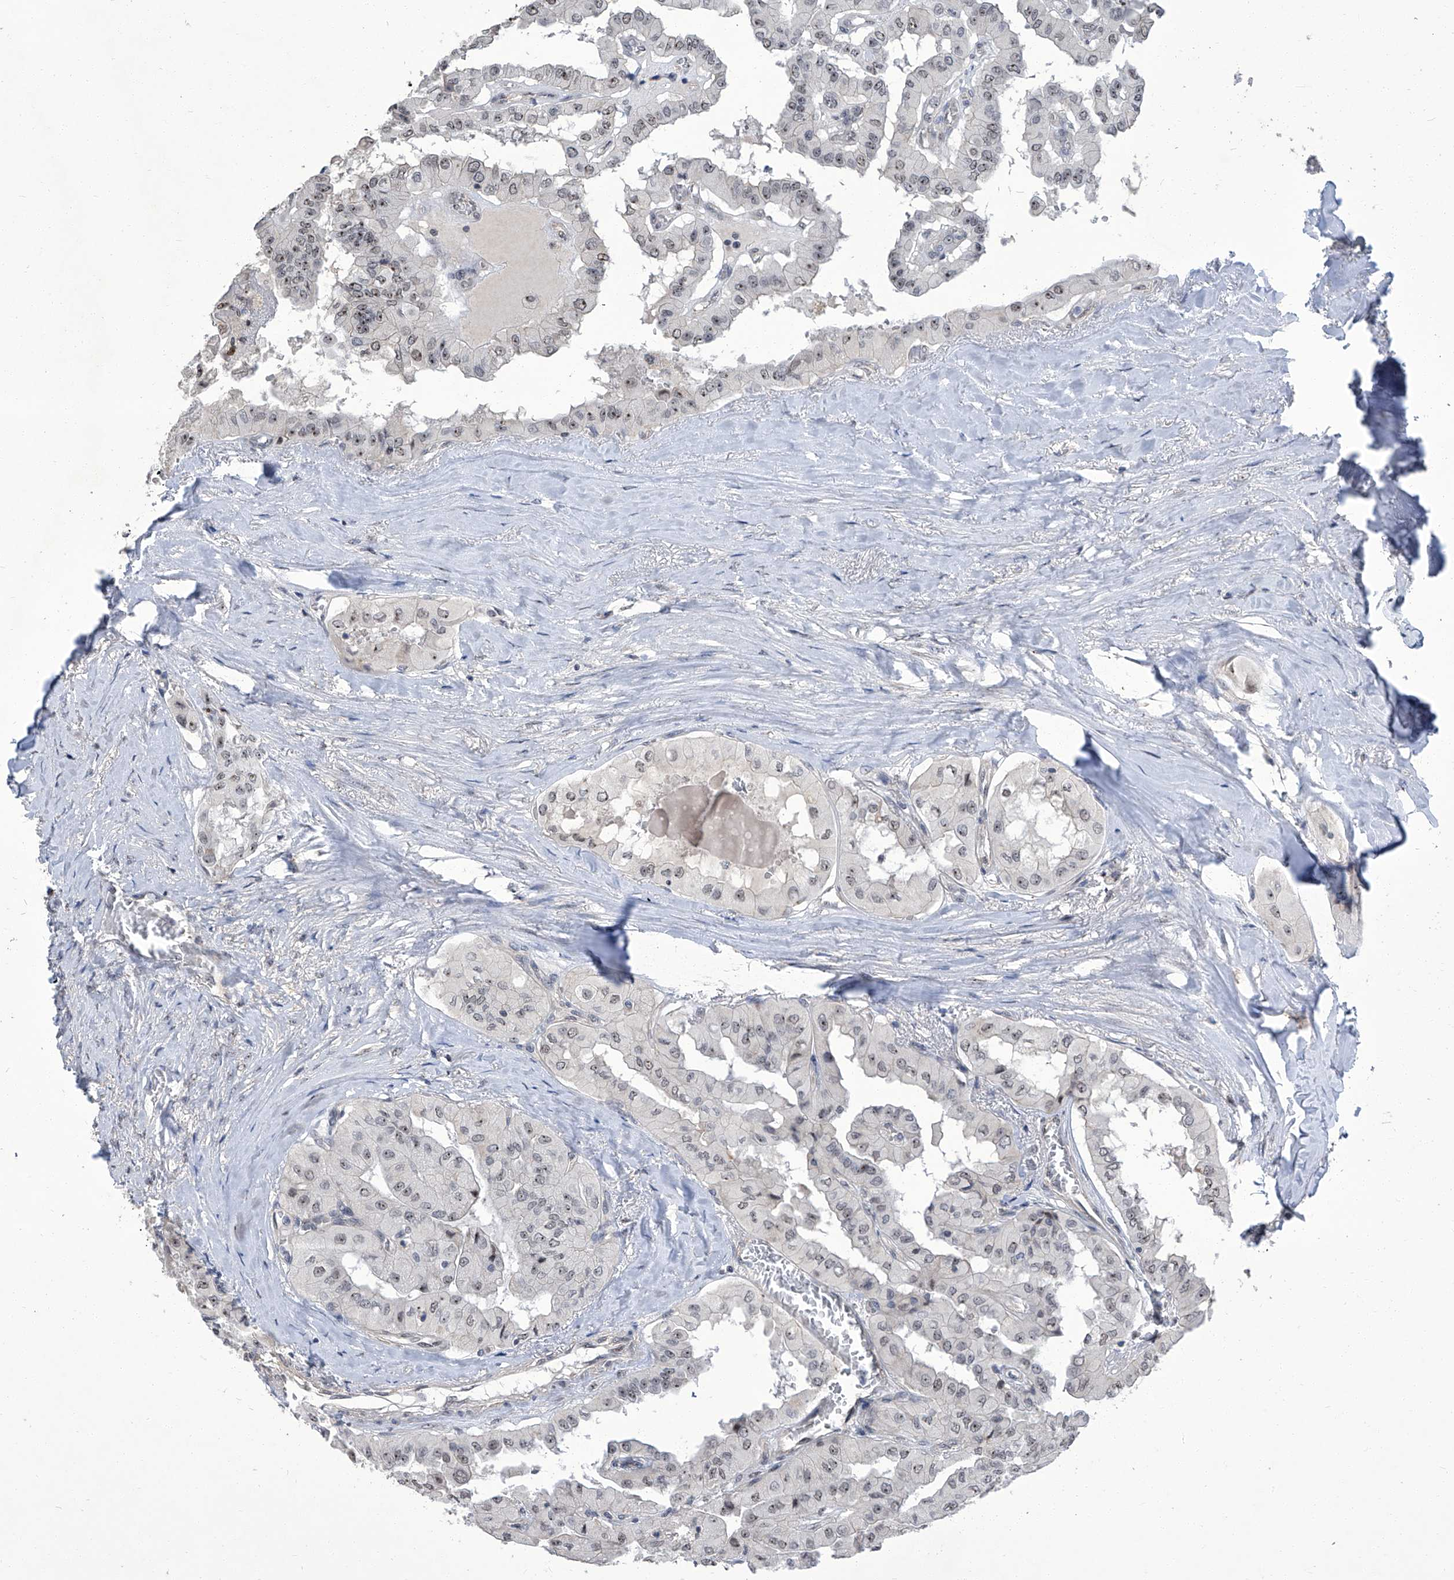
{"staining": {"intensity": "negative", "quantity": "none", "location": "none"}, "tissue": "thyroid cancer", "cell_type": "Tumor cells", "image_type": "cancer", "snomed": [{"axis": "morphology", "description": "Papillary adenocarcinoma, NOS"}, {"axis": "topography", "description": "Thyroid gland"}], "caption": "The IHC image has no significant positivity in tumor cells of thyroid papillary adenocarcinoma tissue.", "gene": "CMTR1", "patient": {"sex": "female", "age": 59}}